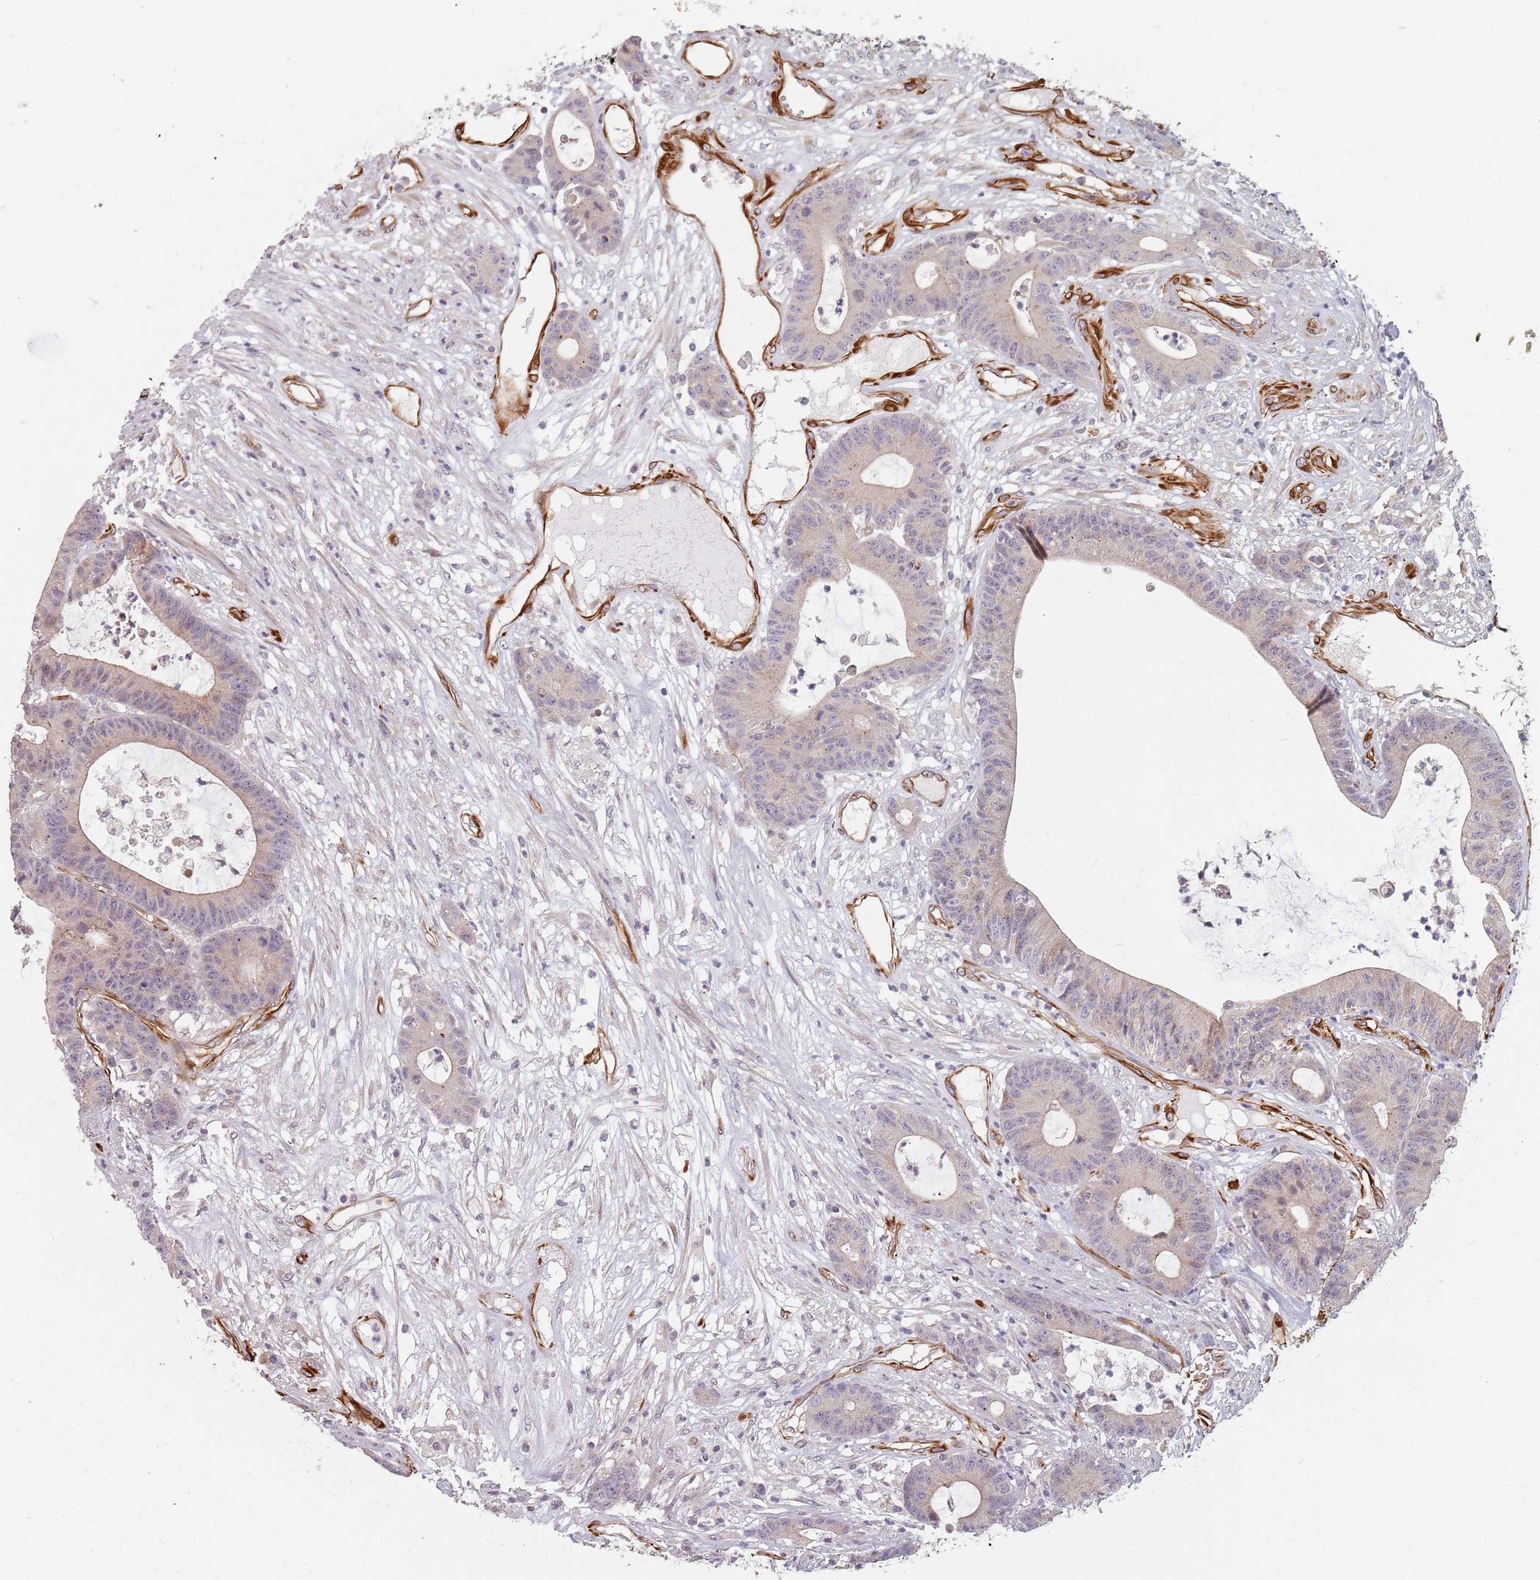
{"staining": {"intensity": "negative", "quantity": "none", "location": "none"}, "tissue": "colorectal cancer", "cell_type": "Tumor cells", "image_type": "cancer", "snomed": [{"axis": "morphology", "description": "Adenocarcinoma, NOS"}, {"axis": "topography", "description": "Colon"}], "caption": "Immunohistochemical staining of human colorectal adenocarcinoma displays no significant positivity in tumor cells. (DAB (3,3'-diaminobenzidine) immunohistochemistry visualized using brightfield microscopy, high magnification).", "gene": "GAS2L3", "patient": {"sex": "female", "age": 84}}